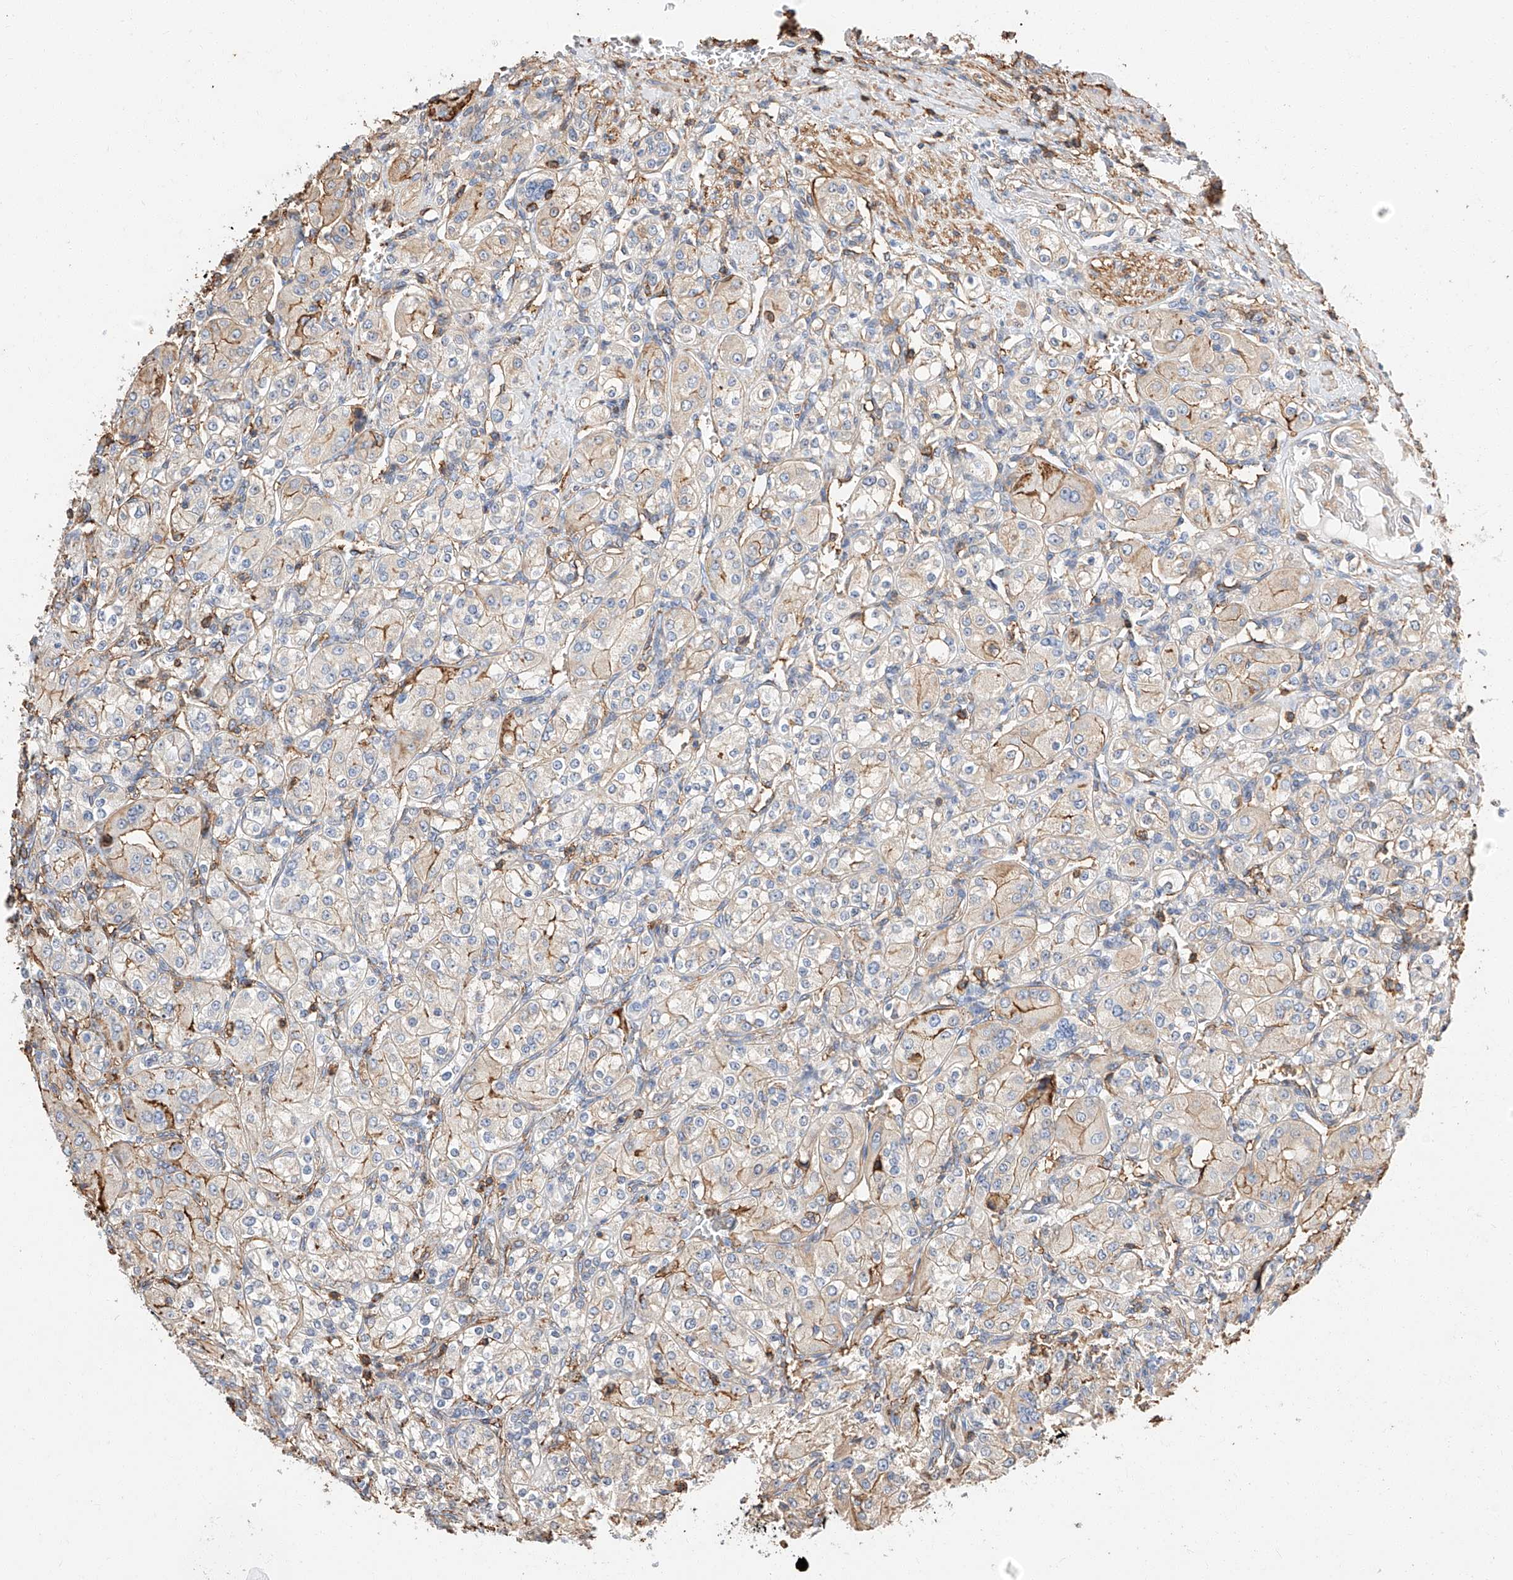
{"staining": {"intensity": "moderate", "quantity": "<25%", "location": "cytoplasmic/membranous"}, "tissue": "renal cancer", "cell_type": "Tumor cells", "image_type": "cancer", "snomed": [{"axis": "morphology", "description": "Adenocarcinoma, NOS"}, {"axis": "topography", "description": "Kidney"}], "caption": "This is a photomicrograph of immunohistochemistry (IHC) staining of renal cancer (adenocarcinoma), which shows moderate expression in the cytoplasmic/membranous of tumor cells.", "gene": "WFS1", "patient": {"sex": "male", "age": 77}}